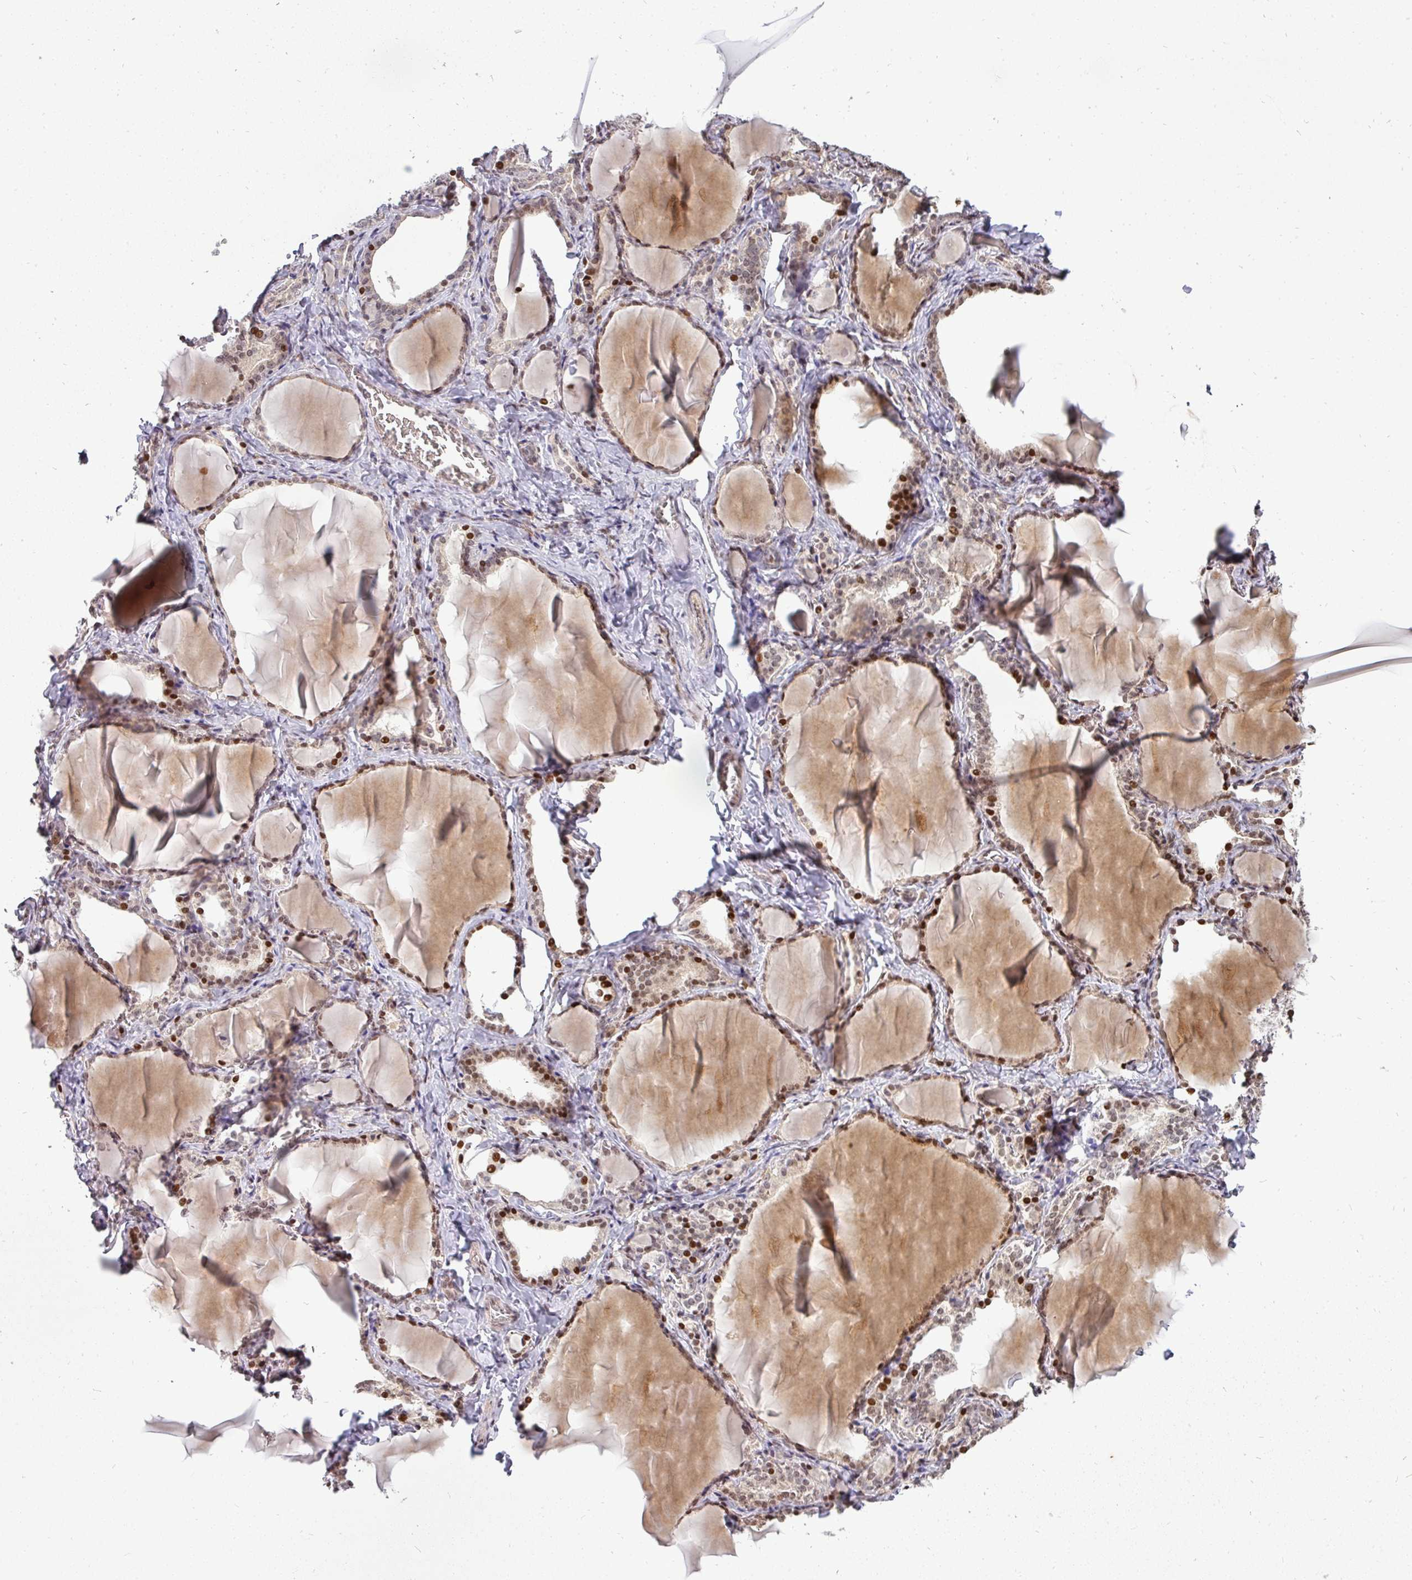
{"staining": {"intensity": "strong", "quantity": "<25%", "location": "nuclear"}, "tissue": "thyroid gland", "cell_type": "Glandular cells", "image_type": "normal", "snomed": [{"axis": "morphology", "description": "Normal tissue, NOS"}, {"axis": "topography", "description": "Thyroid gland"}], "caption": "A micrograph of human thyroid gland stained for a protein exhibits strong nuclear brown staining in glandular cells. The protein is stained brown, and the nuclei are stained in blue (DAB (3,3'-diaminobenzidine) IHC with brightfield microscopy, high magnification).", "gene": "MAZ", "patient": {"sex": "female", "age": 42}}